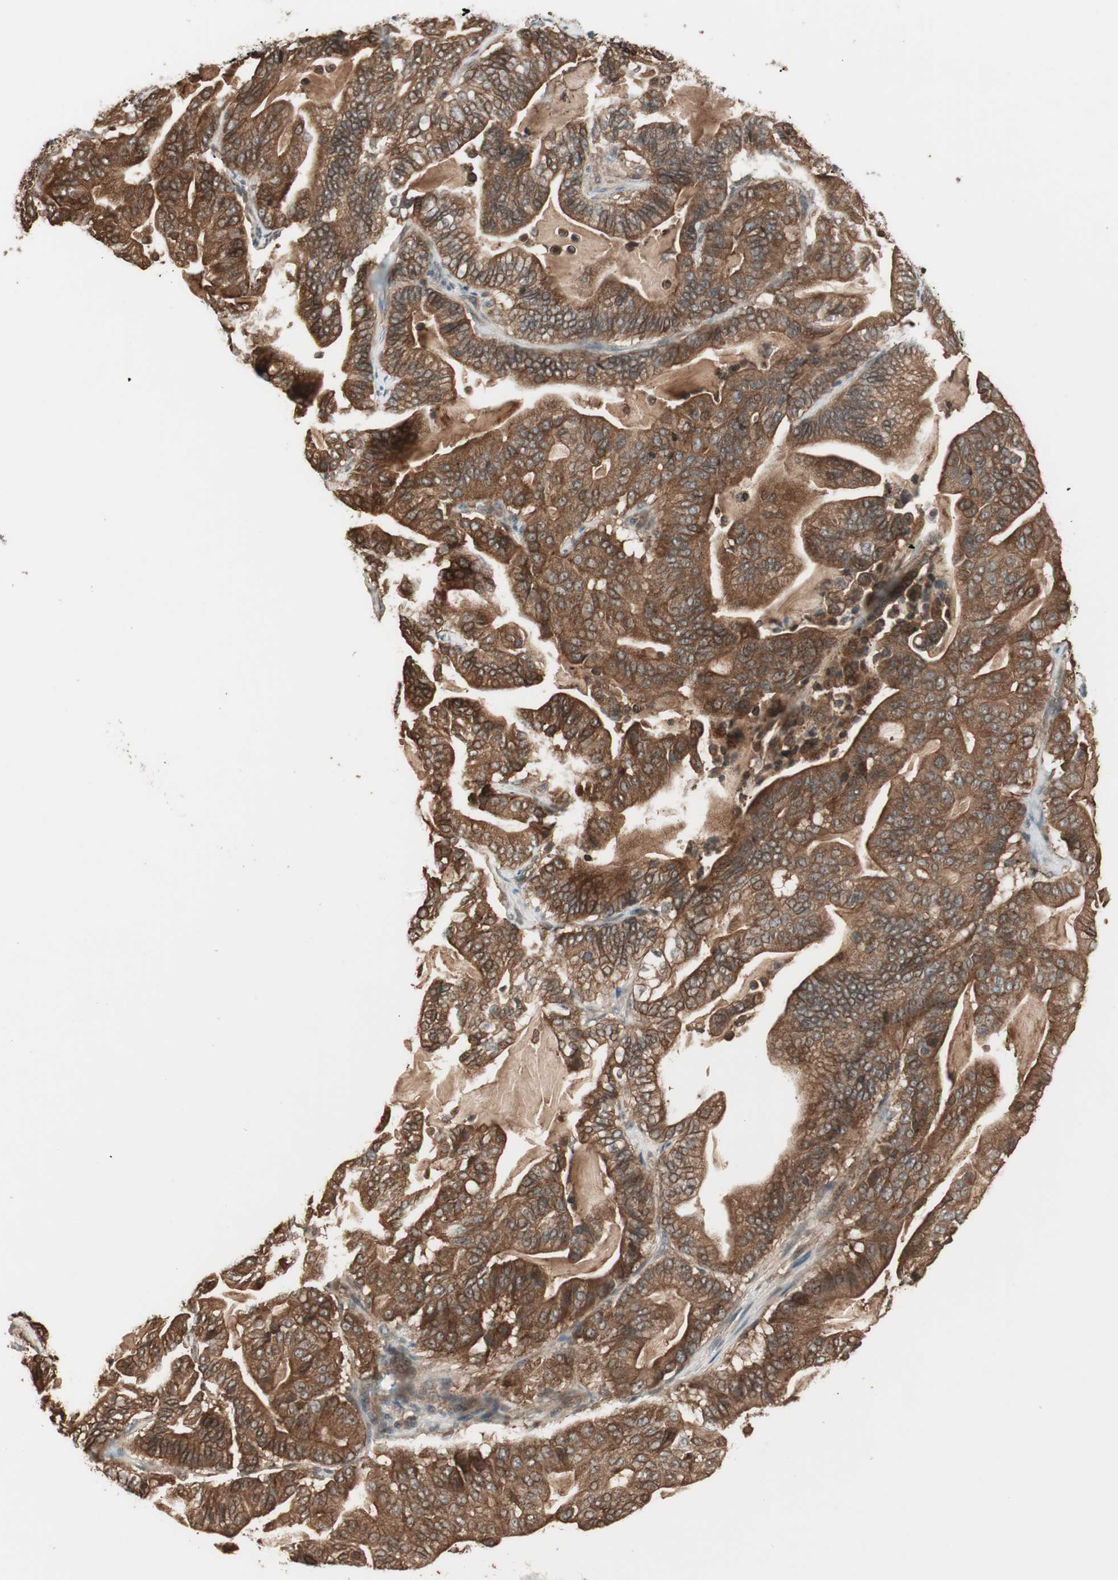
{"staining": {"intensity": "strong", "quantity": ">75%", "location": "cytoplasmic/membranous"}, "tissue": "pancreatic cancer", "cell_type": "Tumor cells", "image_type": "cancer", "snomed": [{"axis": "morphology", "description": "Adenocarcinoma, NOS"}, {"axis": "topography", "description": "Pancreas"}], "caption": "Pancreatic cancer (adenocarcinoma) stained with DAB (3,3'-diaminobenzidine) IHC displays high levels of strong cytoplasmic/membranous staining in about >75% of tumor cells.", "gene": "FBXO5", "patient": {"sex": "male", "age": 63}}